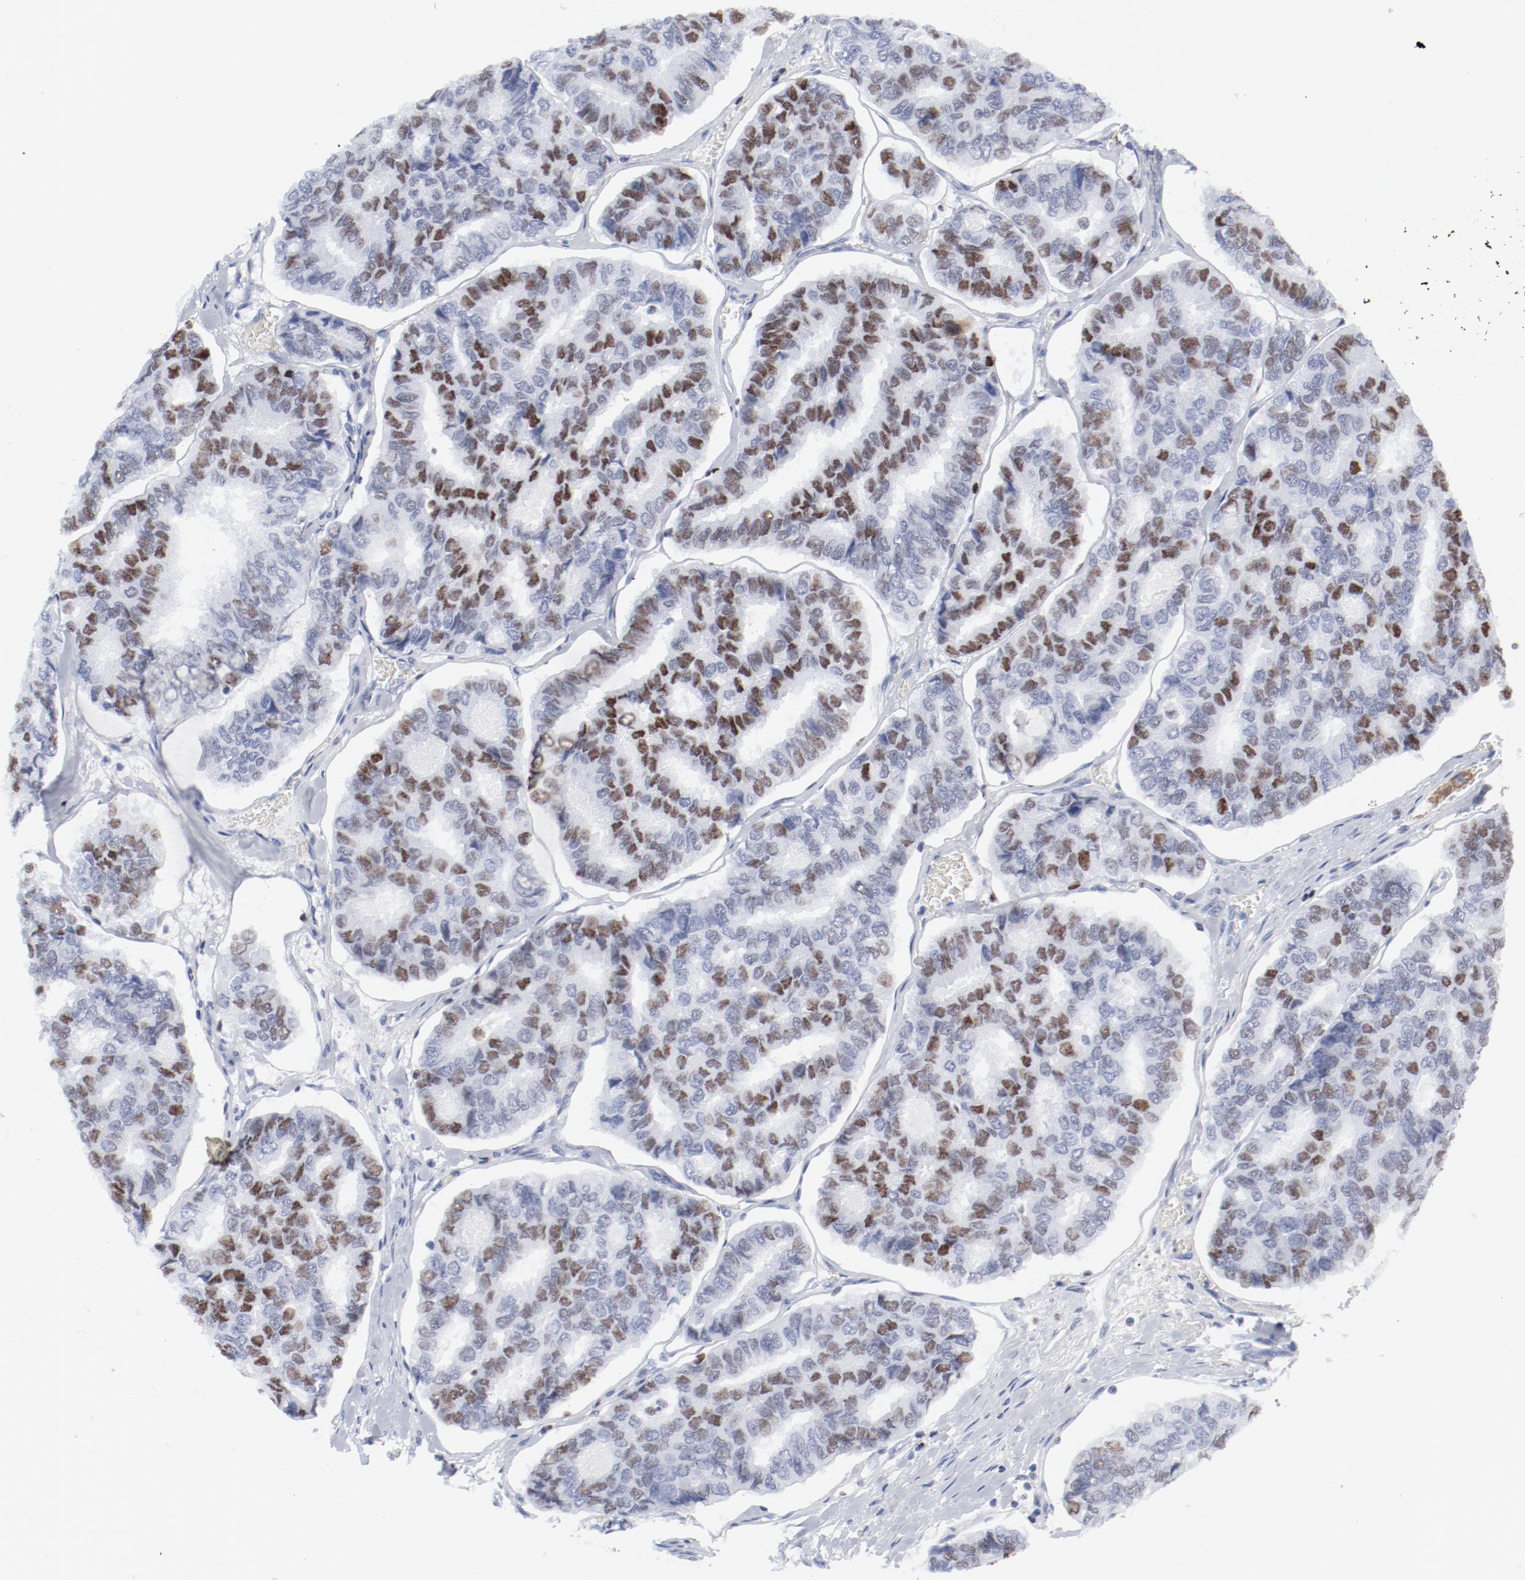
{"staining": {"intensity": "moderate", "quantity": "25%-75%", "location": "nuclear"}, "tissue": "thyroid cancer", "cell_type": "Tumor cells", "image_type": "cancer", "snomed": [{"axis": "morphology", "description": "Papillary adenocarcinoma, NOS"}, {"axis": "topography", "description": "Thyroid gland"}], "caption": "IHC of thyroid cancer shows medium levels of moderate nuclear positivity in about 25%-75% of tumor cells.", "gene": "SMARCC2", "patient": {"sex": "female", "age": 35}}